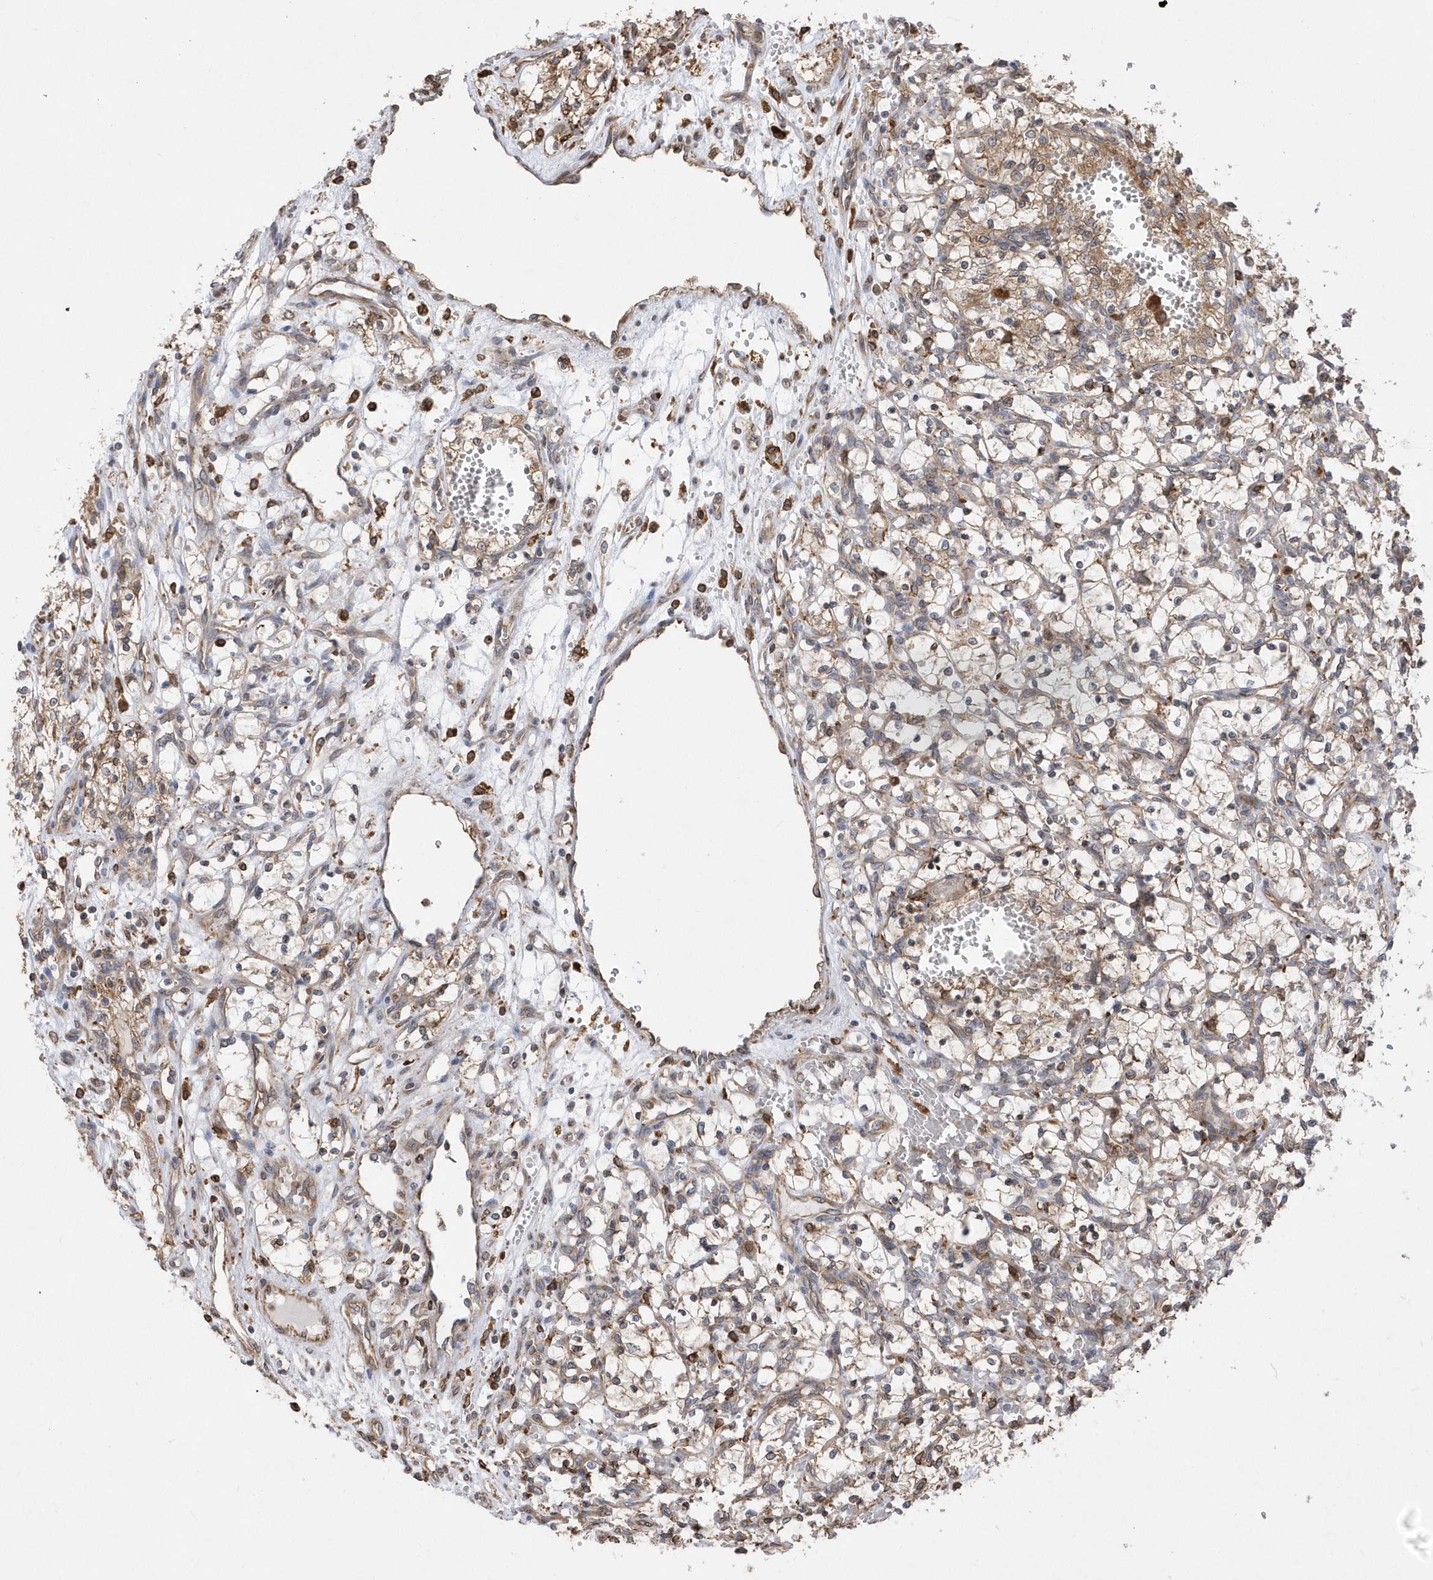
{"staining": {"intensity": "moderate", "quantity": ">75%", "location": "cytoplasmic/membranous"}, "tissue": "renal cancer", "cell_type": "Tumor cells", "image_type": "cancer", "snomed": [{"axis": "morphology", "description": "Adenocarcinoma, NOS"}, {"axis": "topography", "description": "Kidney"}], "caption": "Adenocarcinoma (renal) tissue shows moderate cytoplasmic/membranous expression in approximately >75% of tumor cells, visualized by immunohistochemistry.", "gene": "VAMP7", "patient": {"sex": "female", "age": 69}}